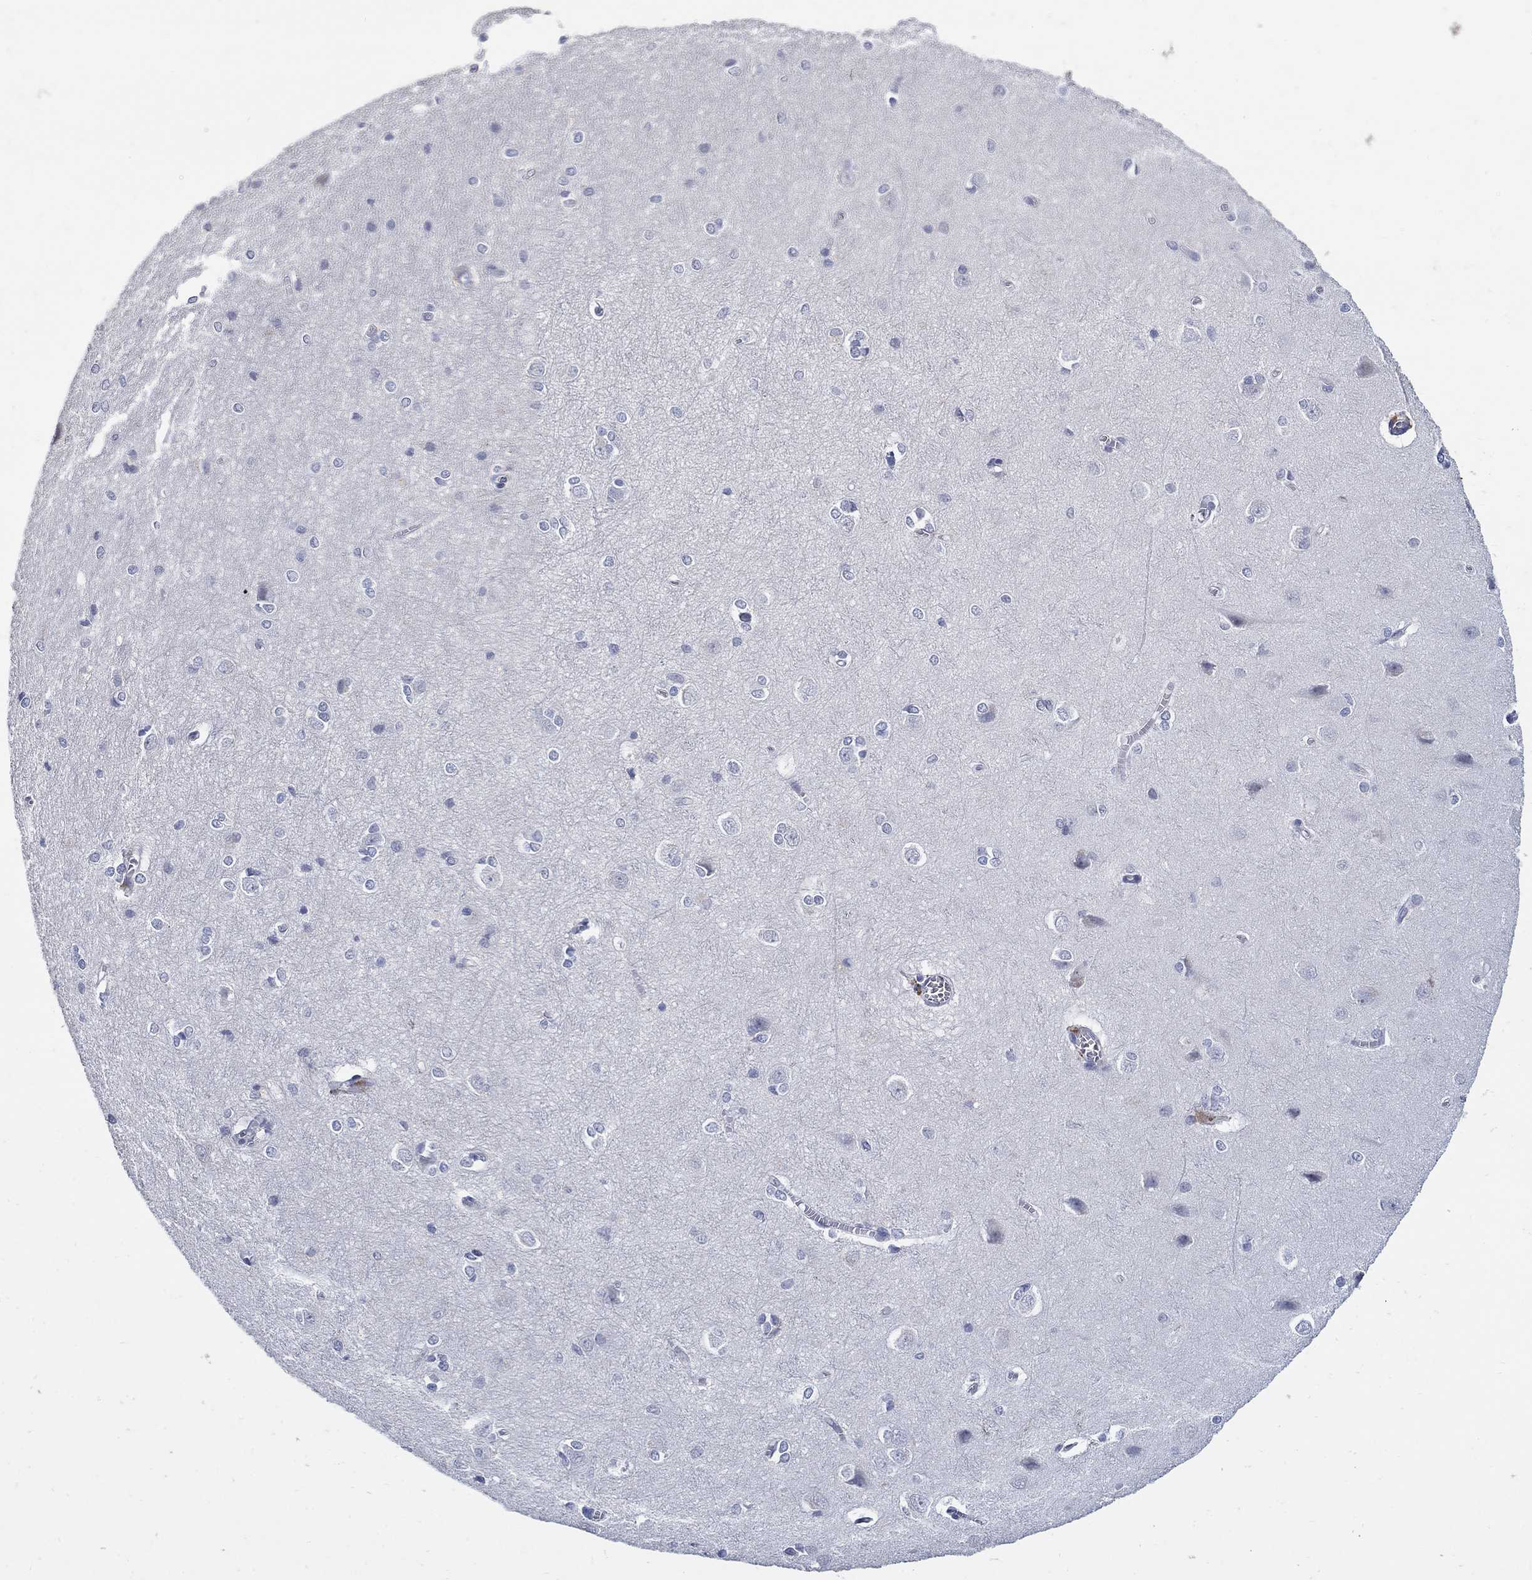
{"staining": {"intensity": "negative", "quantity": "none", "location": "none"}, "tissue": "cerebral cortex", "cell_type": "Endothelial cells", "image_type": "normal", "snomed": [{"axis": "morphology", "description": "Normal tissue, NOS"}, {"axis": "topography", "description": "Cerebral cortex"}], "caption": "An immunohistochemistry (IHC) image of unremarkable cerebral cortex is shown. There is no staining in endothelial cells of cerebral cortex. (DAB immunohistochemistry, high magnification).", "gene": "CETN1", "patient": {"sex": "male", "age": 37}}